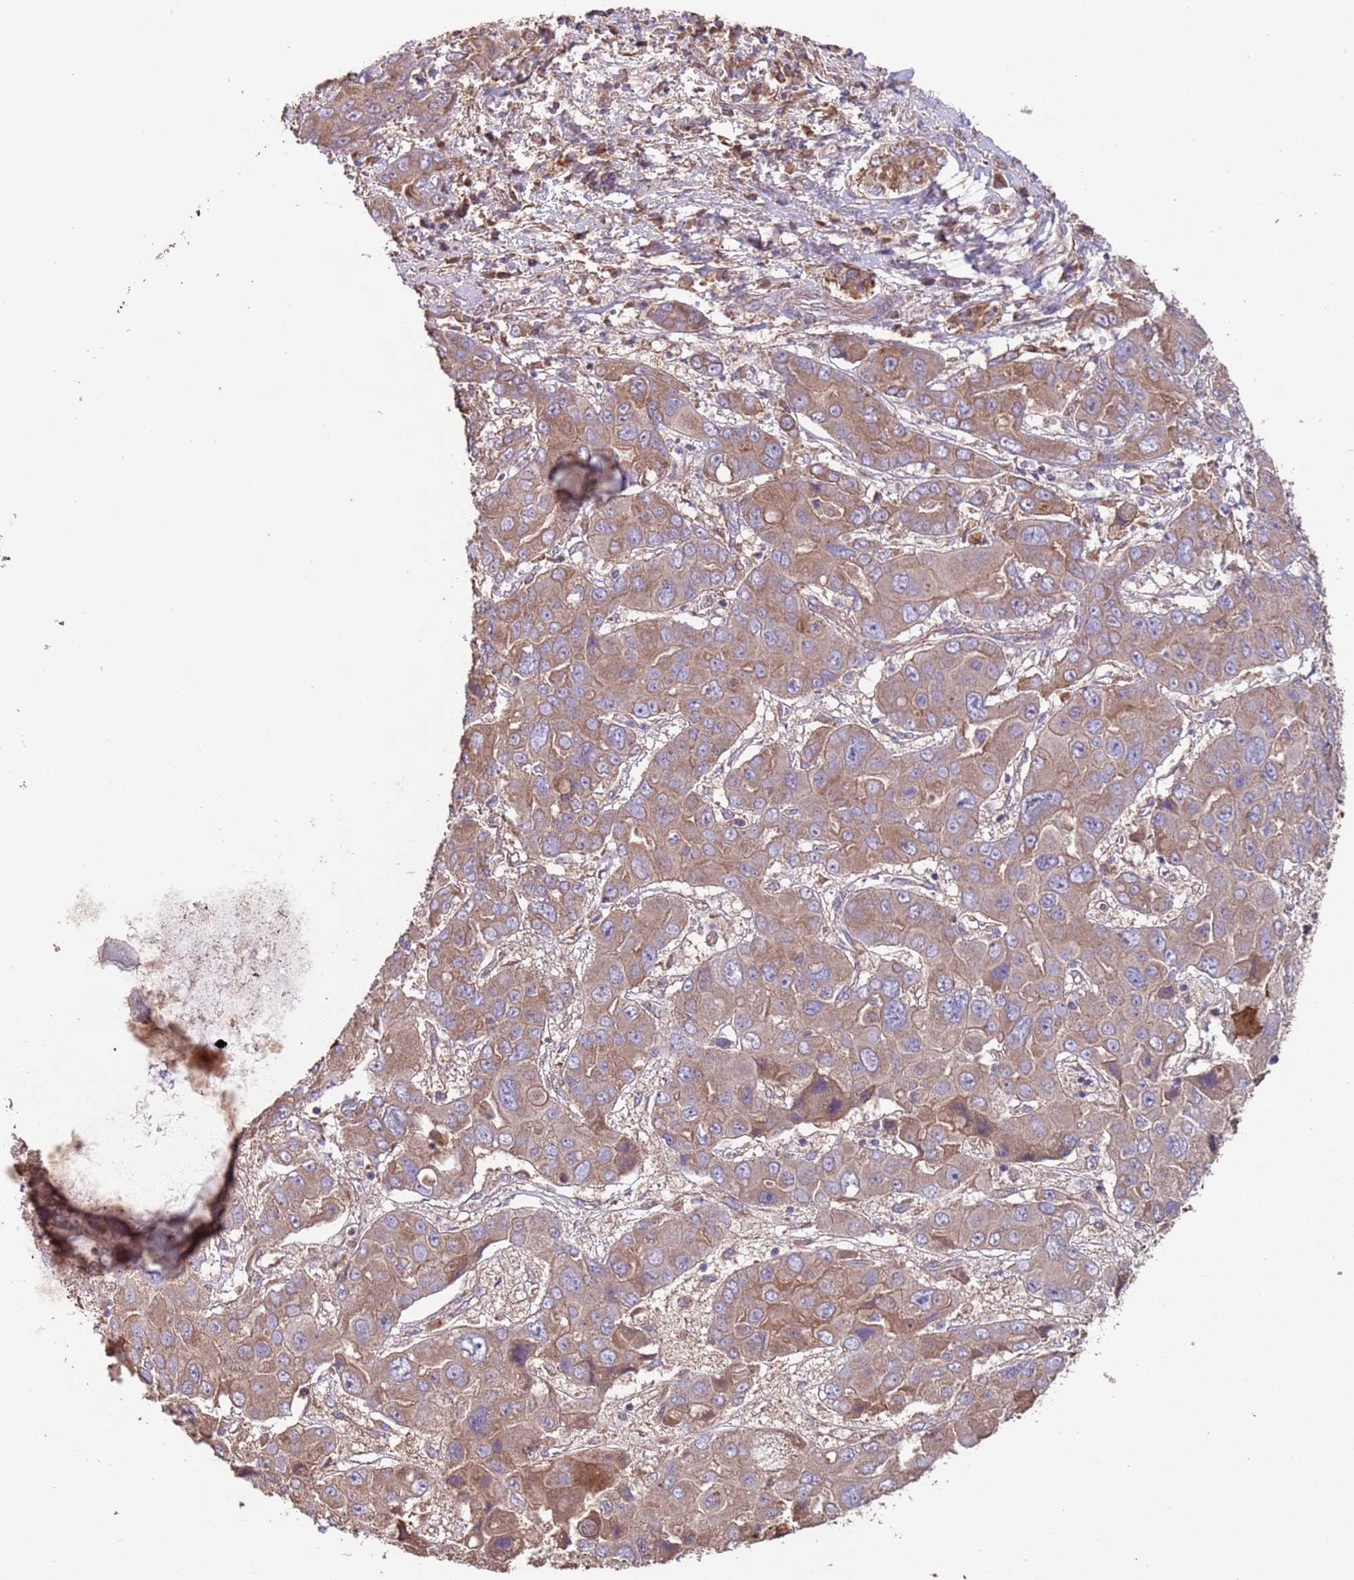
{"staining": {"intensity": "moderate", "quantity": ">75%", "location": "cytoplasmic/membranous"}, "tissue": "liver cancer", "cell_type": "Tumor cells", "image_type": "cancer", "snomed": [{"axis": "morphology", "description": "Cholangiocarcinoma"}, {"axis": "topography", "description": "Liver"}], "caption": "Immunohistochemistry photomicrograph of neoplastic tissue: human liver cancer (cholangiocarcinoma) stained using immunohistochemistry (IHC) reveals medium levels of moderate protein expression localized specifically in the cytoplasmic/membranous of tumor cells, appearing as a cytoplasmic/membranous brown color.", "gene": "EEF1AKMT1", "patient": {"sex": "male", "age": 67}}